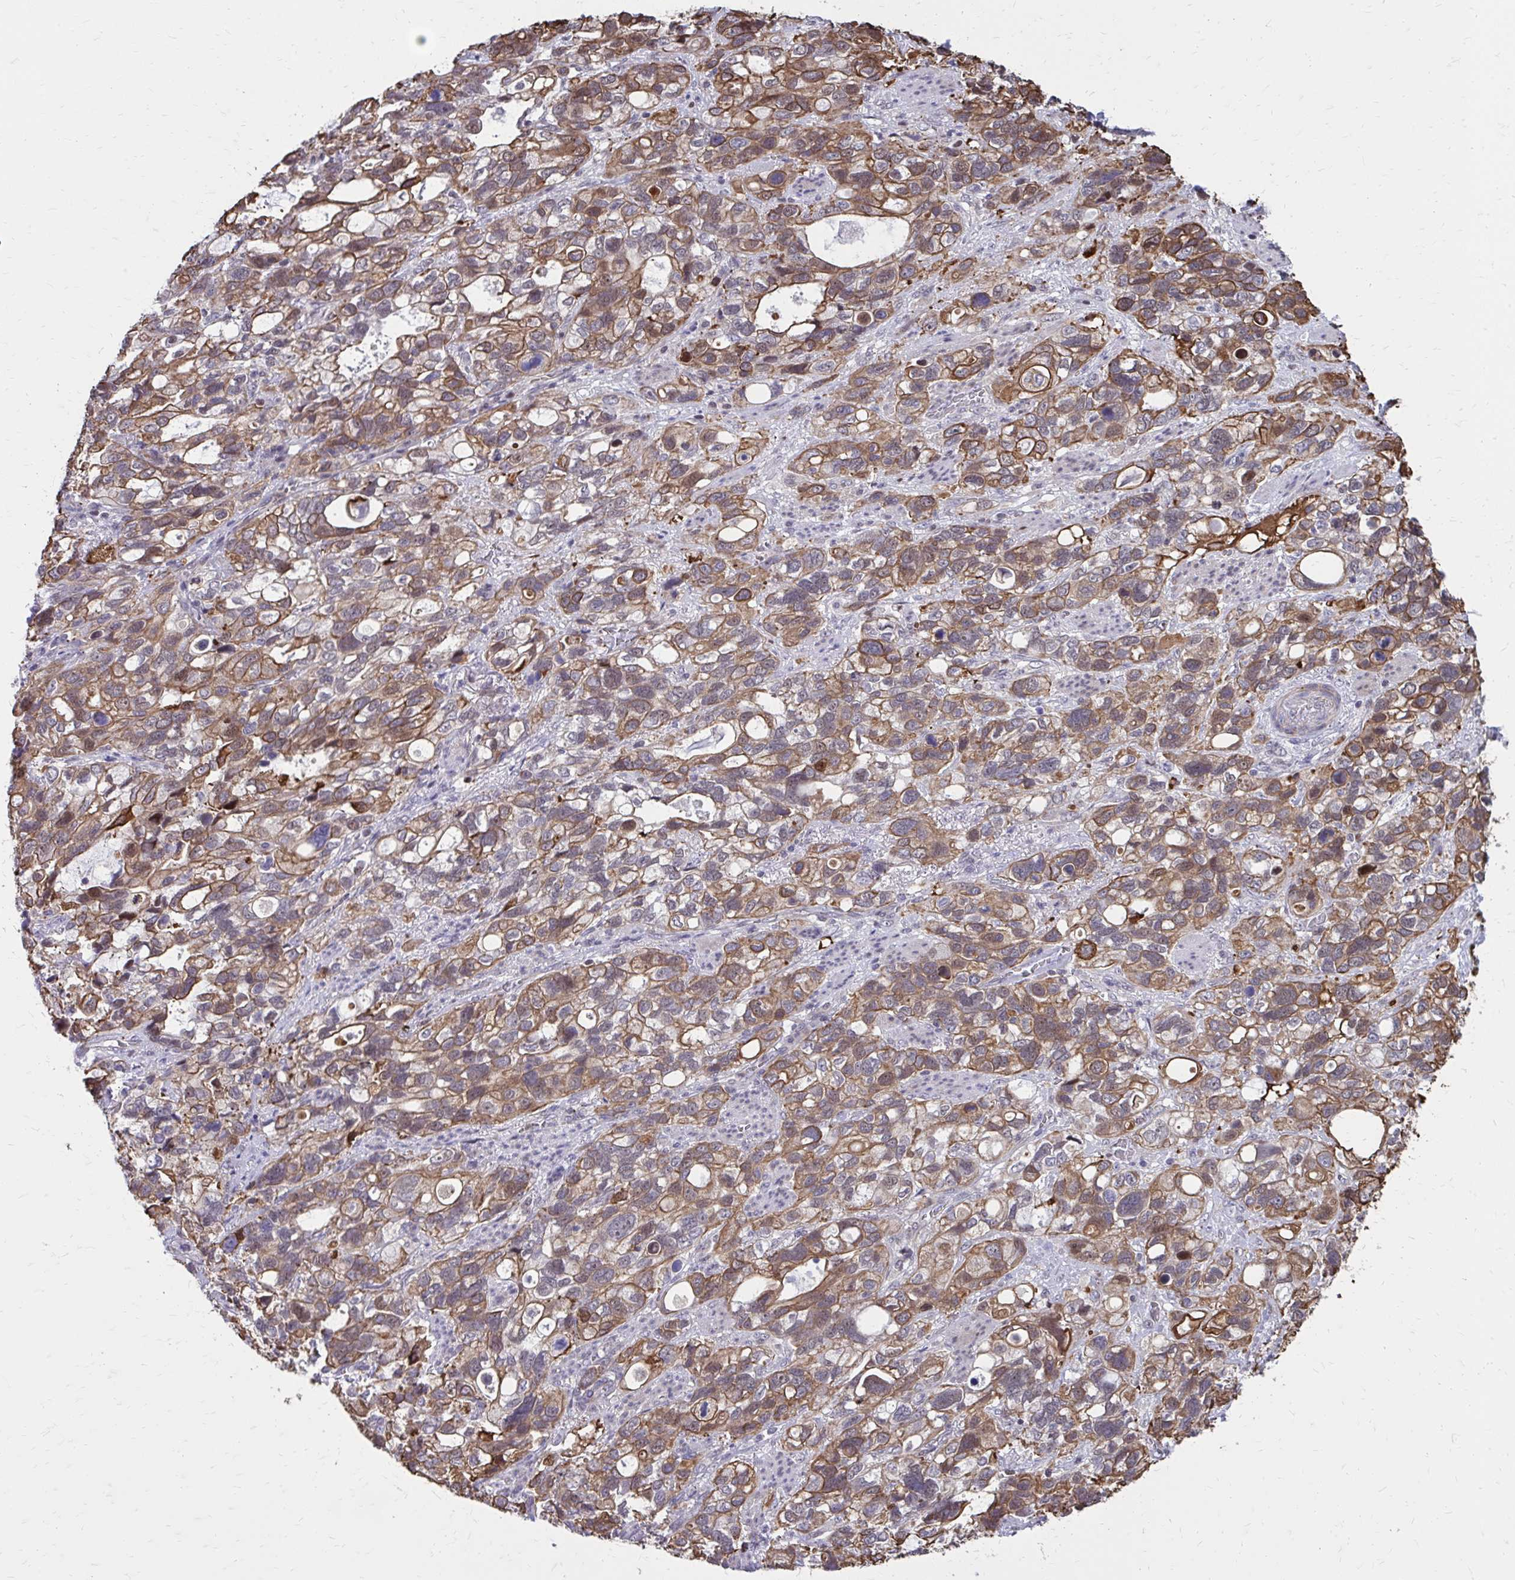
{"staining": {"intensity": "moderate", "quantity": ">75%", "location": "cytoplasmic/membranous,nuclear"}, "tissue": "stomach cancer", "cell_type": "Tumor cells", "image_type": "cancer", "snomed": [{"axis": "morphology", "description": "Adenocarcinoma, NOS"}, {"axis": "topography", "description": "Stomach, upper"}], "caption": "Immunohistochemical staining of human adenocarcinoma (stomach) demonstrates medium levels of moderate cytoplasmic/membranous and nuclear staining in about >75% of tumor cells.", "gene": "ANKRD30B", "patient": {"sex": "female", "age": 81}}